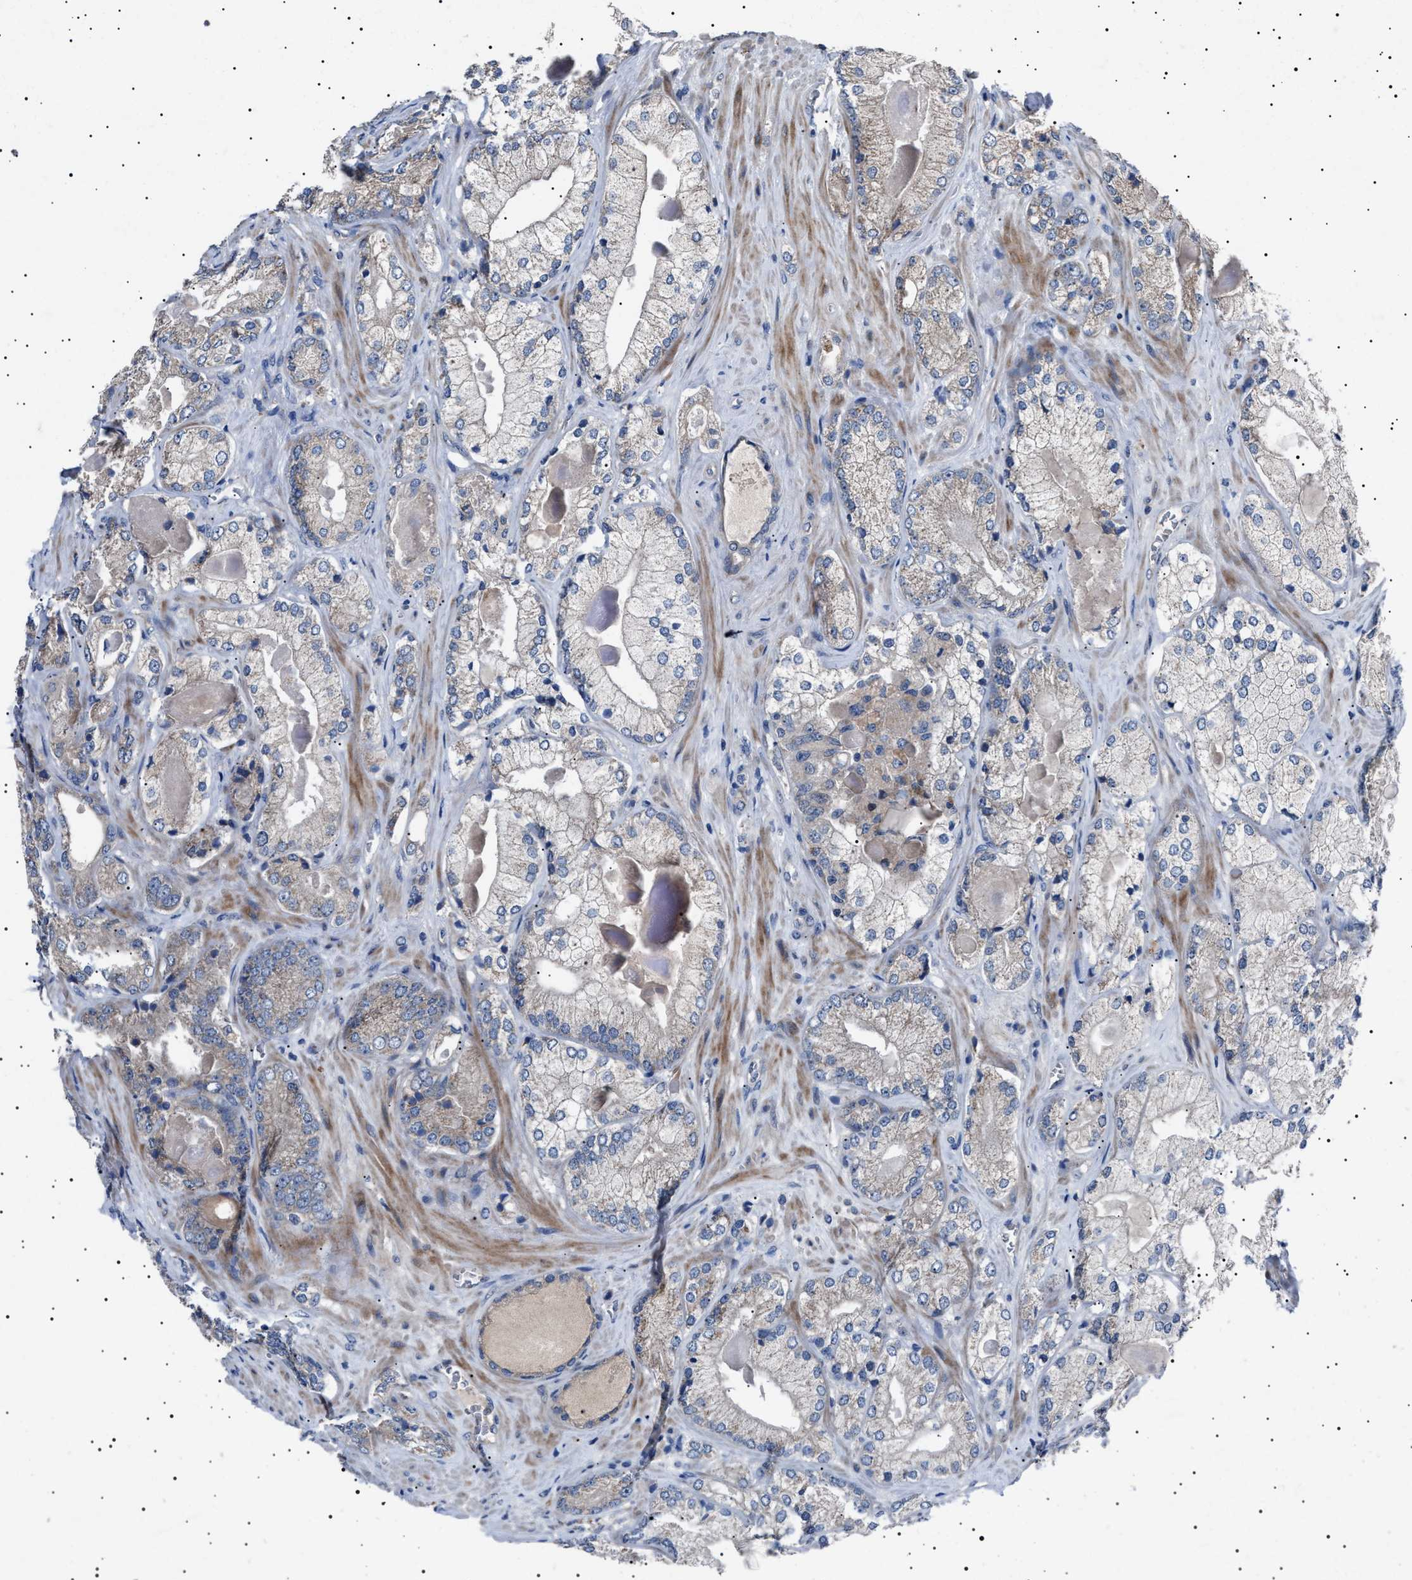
{"staining": {"intensity": "weak", "quantity": "25%-75%", "location": "cytoplasmic/membranous"}, "tissue": "prostate cancer", "cell_type": "Tumor cells", "image_type": "cancer", "snomed": [{"axis": "morphology", "description": "Adenocarcinoma, Low grade"}, {"axis": "topography", "description": "Prostate"}], "caption": "IHC histopathology image of human adenocarcinoma (low-grade) (prostate) stained for a protein (brown), which reveals low levels of weak cytoplasmic/membranous positivity in about 25%-75% of tumor cells.", "gene": "PTRH1", "patient": {"sex": "male", "age": 65}}